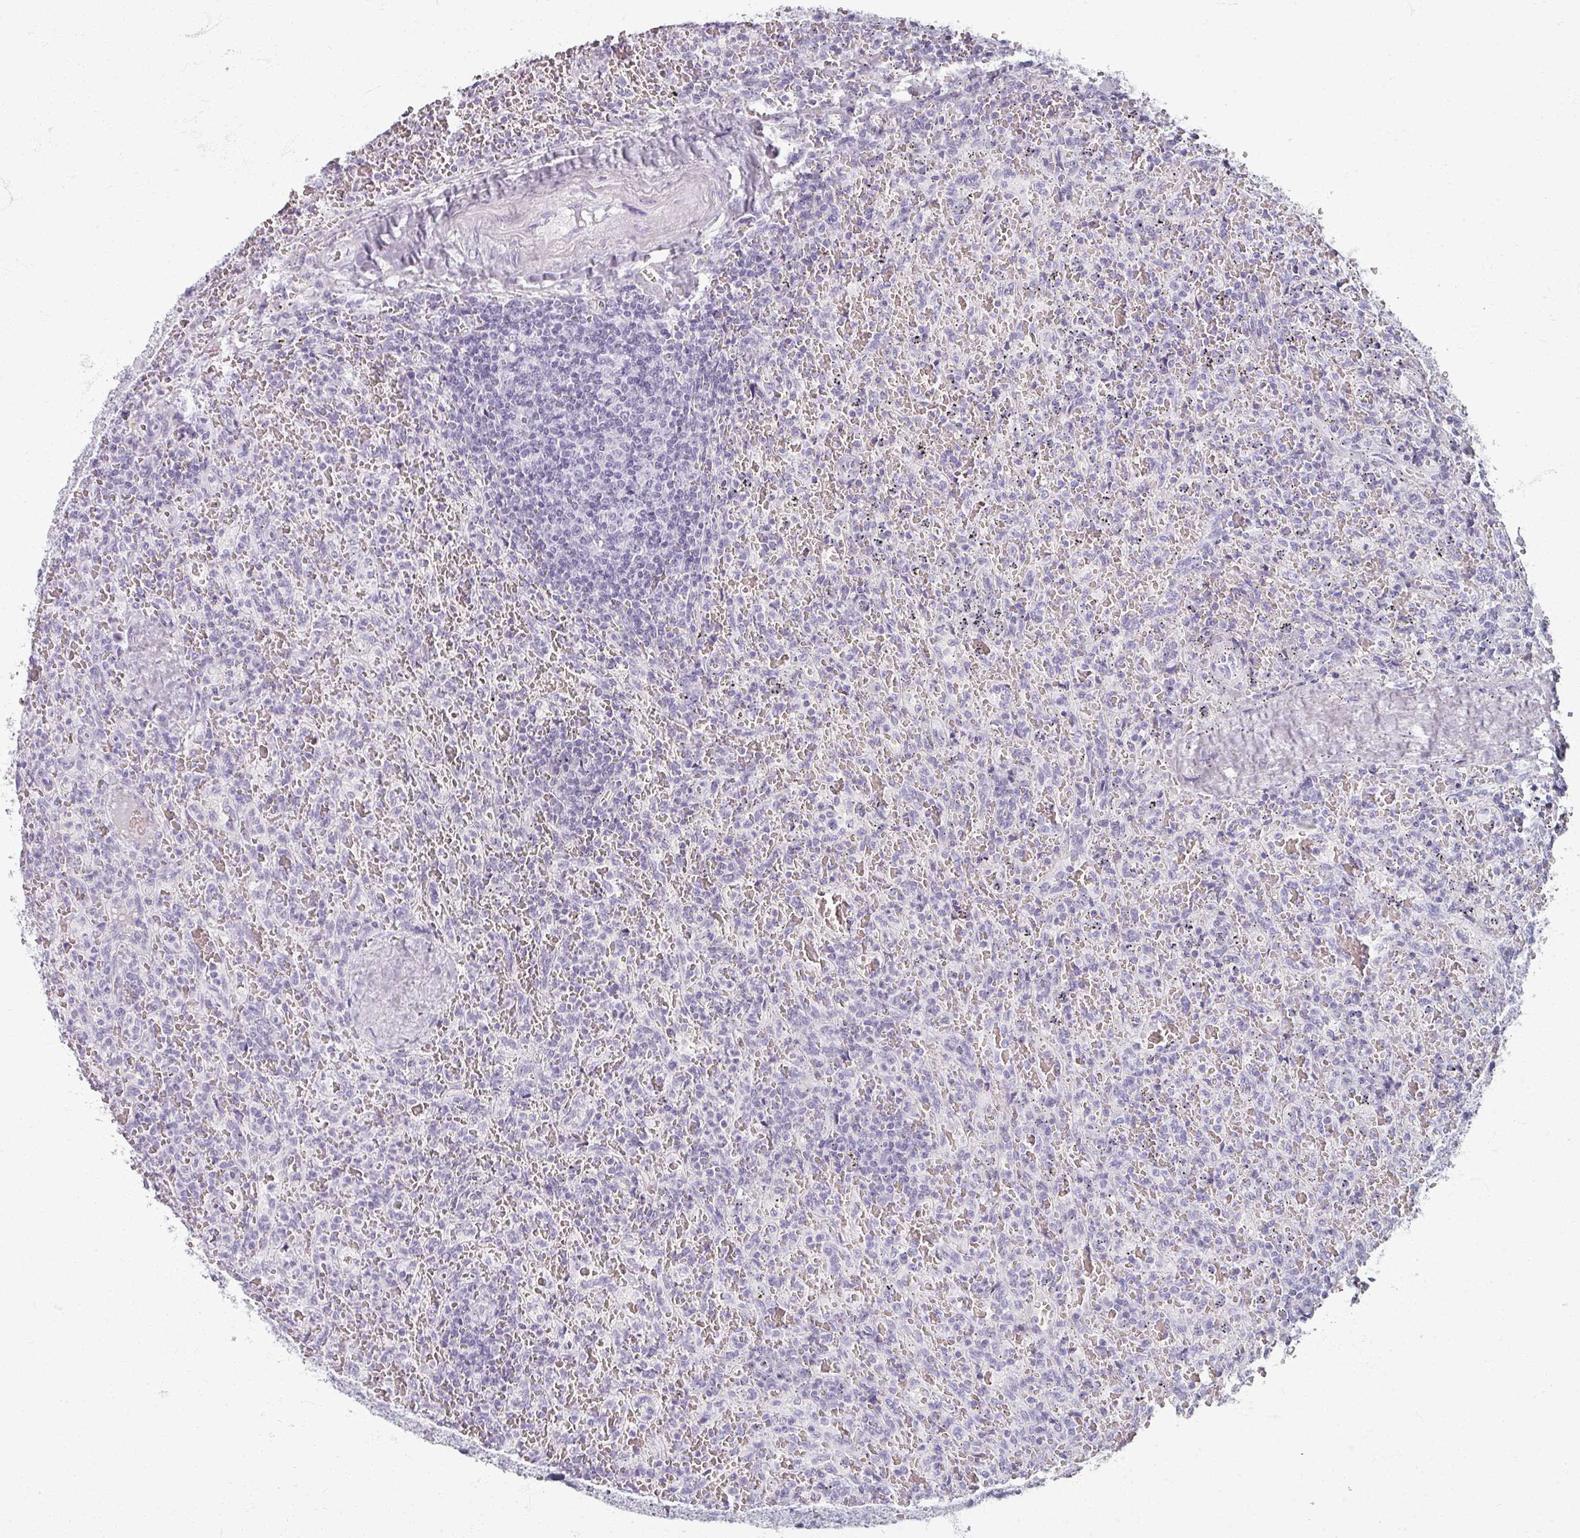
{"staining": {"intensity": "negative", "quantity": "none", "location": "none"}, "tissue": "lymphoma", "cell_type": "Tumor cells", "image_type": "cancer", "snomed": [{"axis": "morphology", "description": "Malignant lymphoma, non-Hodgkin's type, Low grade"}, {"axis": "topography", "description": "Spleen"}], "caption": "There is no significant expression in tumor cells of malignant lymphoma, non-Hodgkin's type (low-grade).", "gene": "REG3G", "patient": {"sex": "female", "age": 64}}